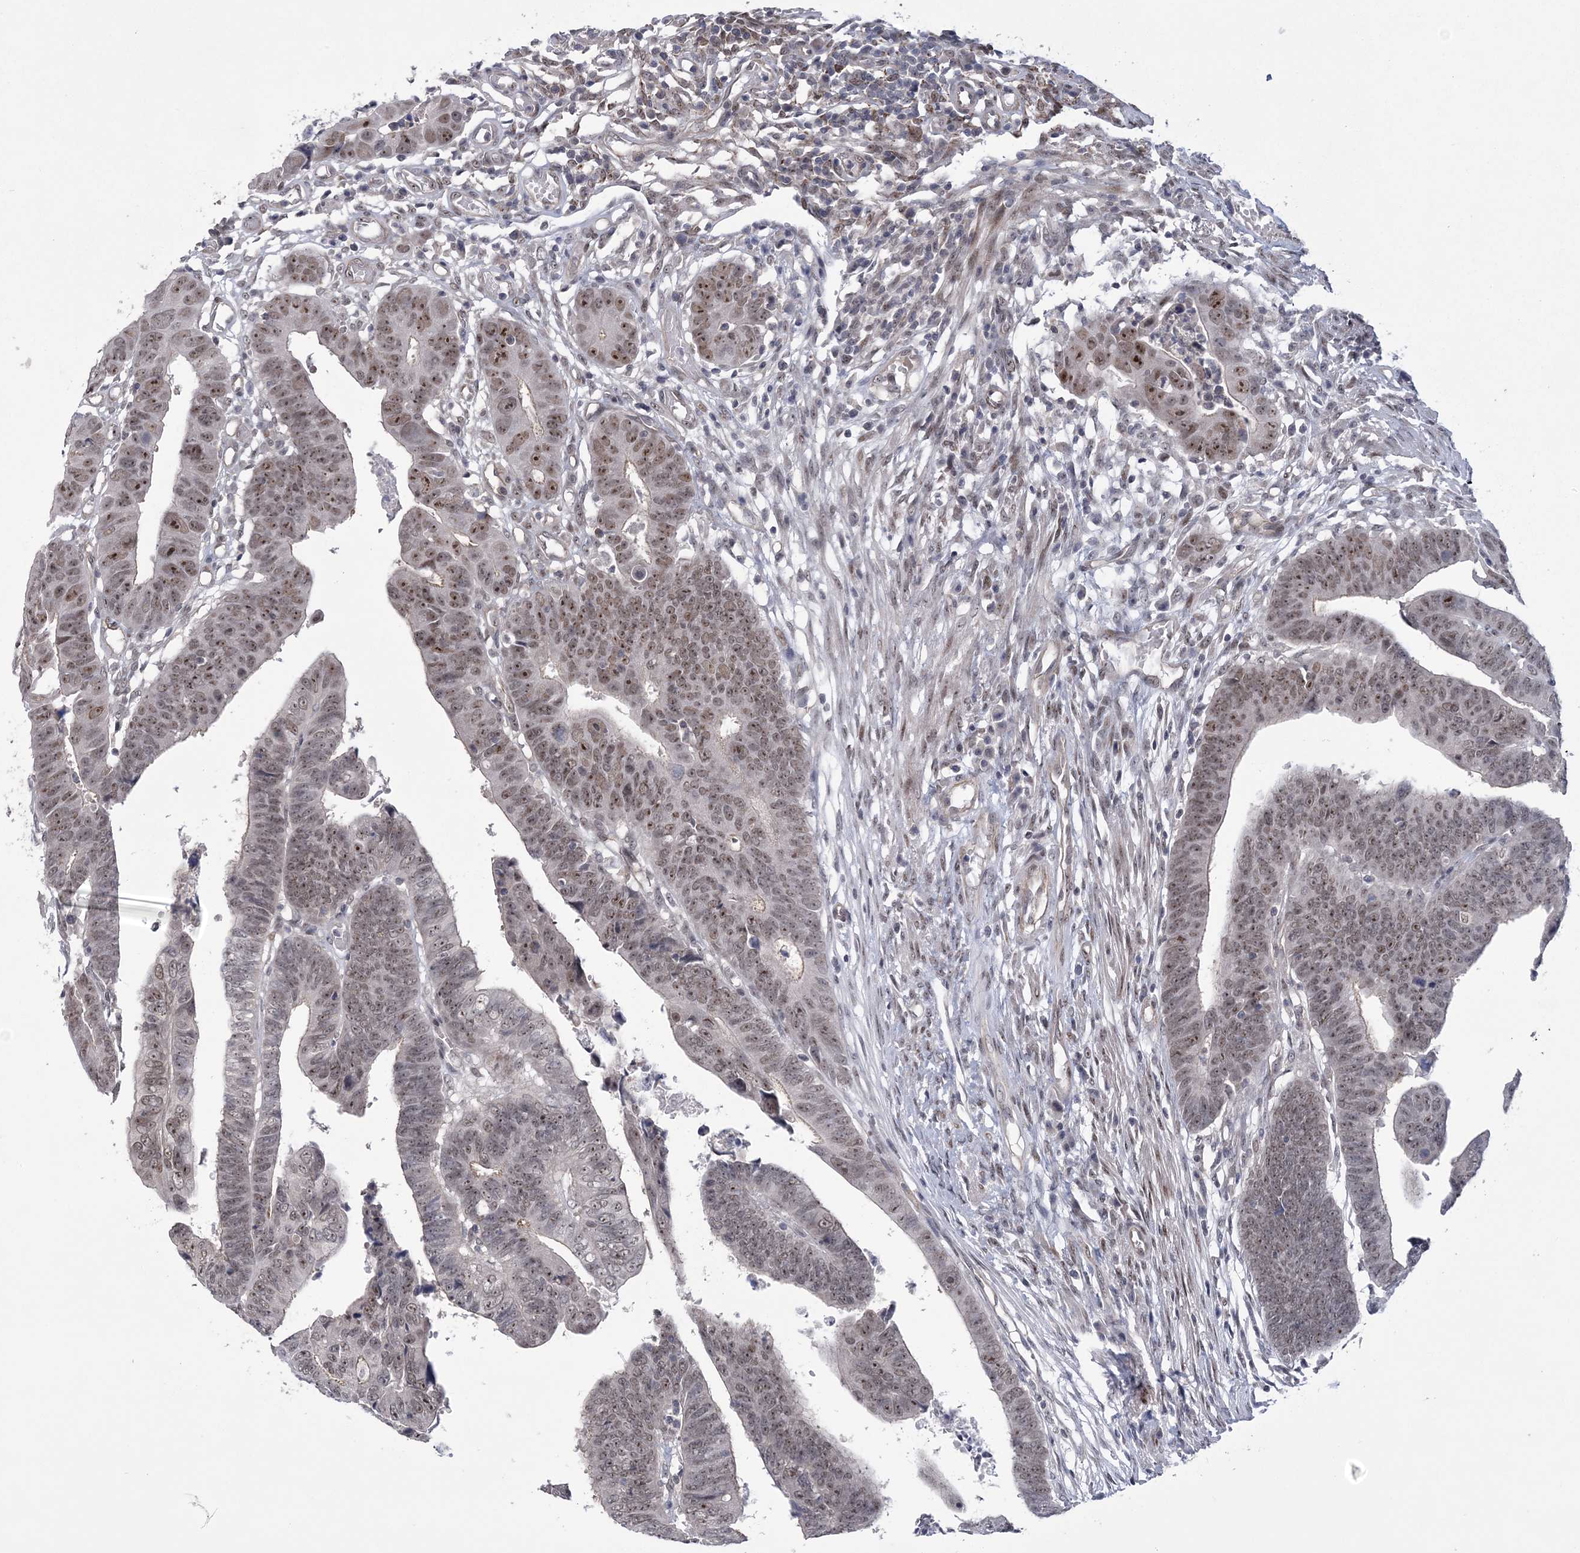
{"staining": {"intensity": "moderate", "quantity": "25%-75%", "location": "nuclear"}, "tissue": "colorectal cancer", "cell_type": "Tumor cells", "image_type": "cancer", "snomed": [{"axis": "morphology", "description": "Adenocarcinoma, NOS"}, {"axis": "topography", "description": "Rectum"}], "caption": "Moderate nuclear staining is seen in approximately 25%-75% of tumor cells in colorectal cancer.", "gene": "HOMEZ", "patient": {"sex": "female", "age": 65}}